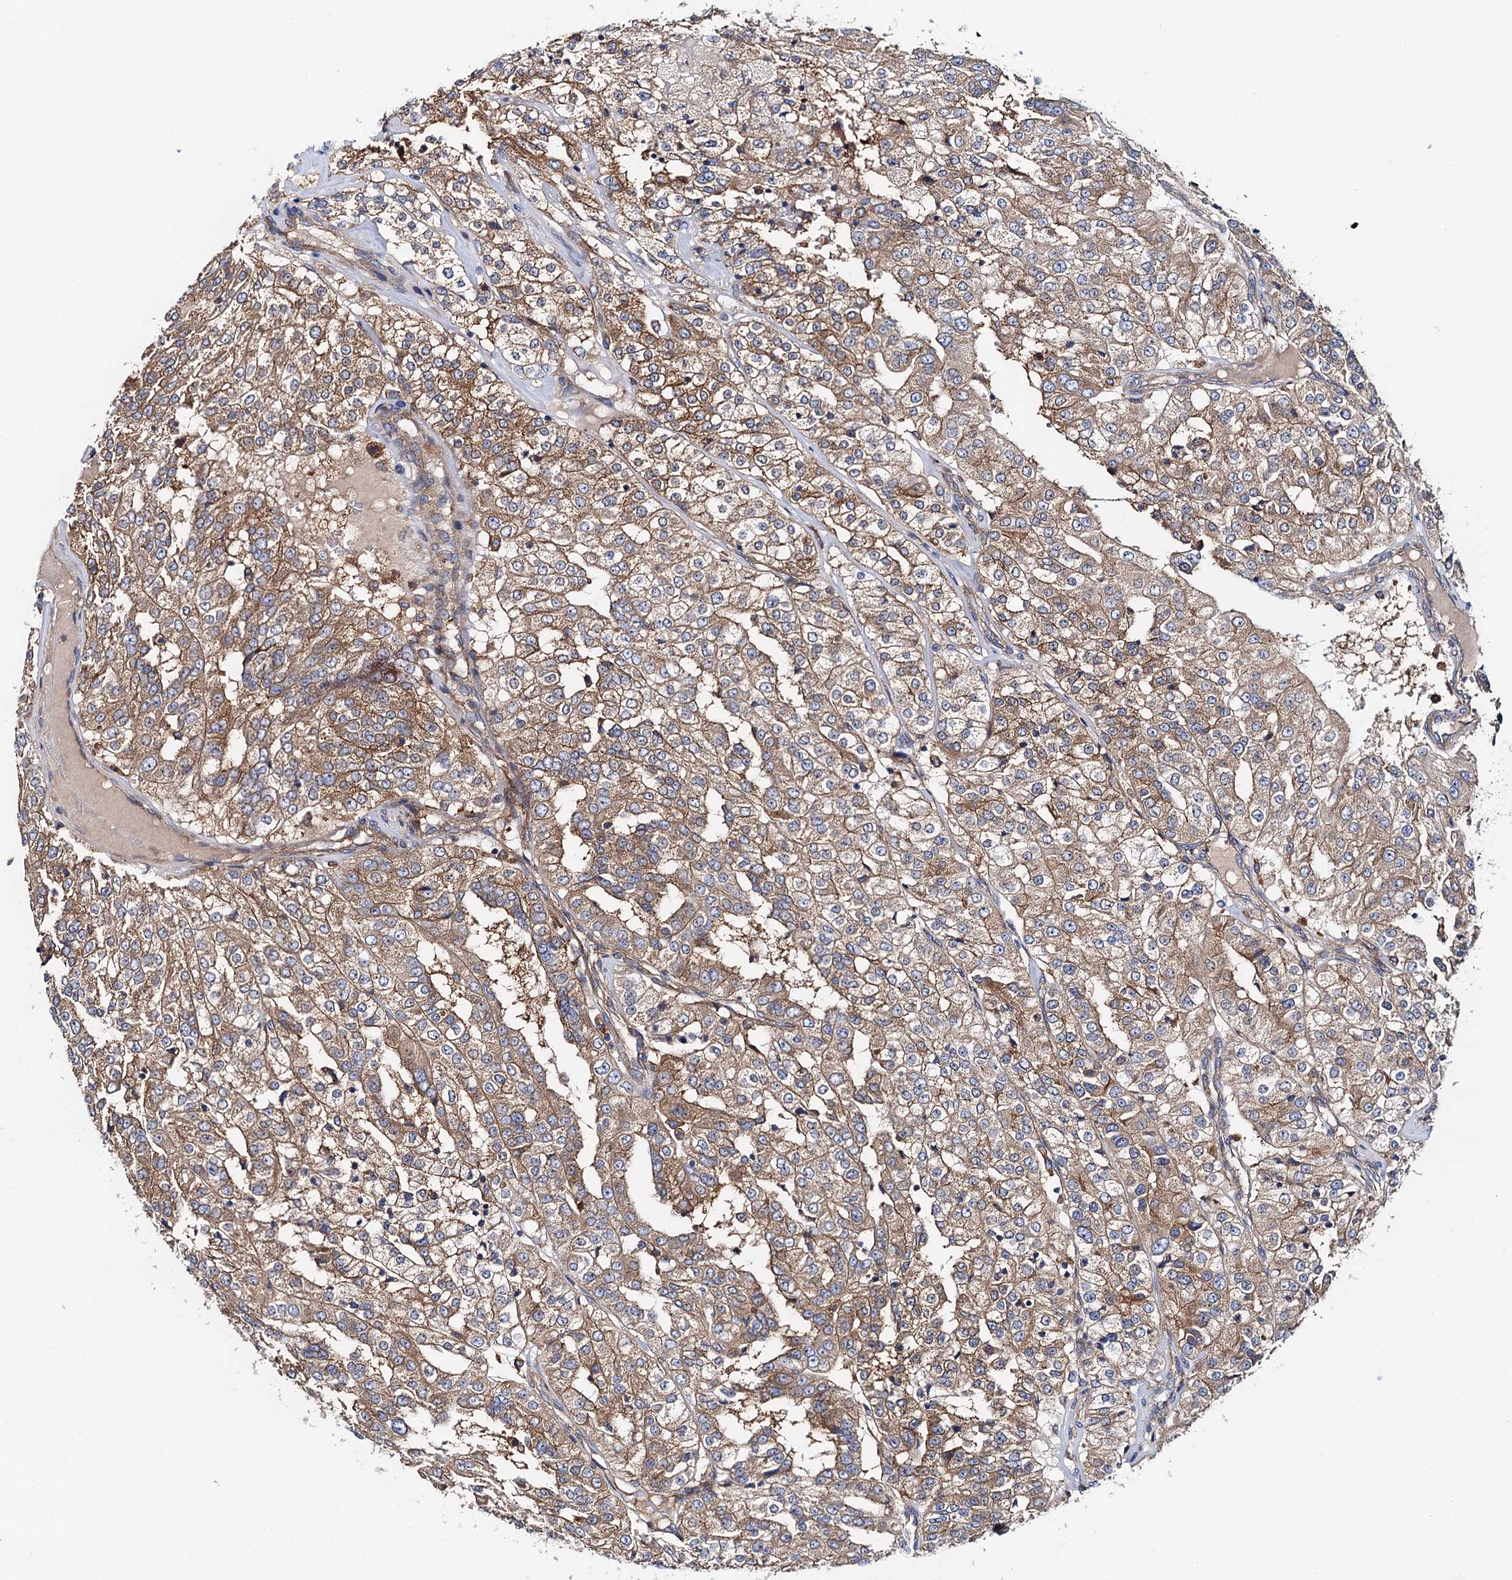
{"staining": {"intensity": "moderate", "quantity": ">75%", "location": "cytoplasmic/membranous"}, "tissue": "renal cancer", "cell_type": "Tumor cells", "image_type": "cancer", "snomed": [{"axis": "morphology", "description": "Adenocarcinoma, NOS"}, {"axis": "topography", "description": "Kidney"}], "caption": "Immunohistochemistry of human renal cancer displays medium levels of moderate cytoplasmic/membranous expression in approximately >75% of tumor cells.", "gene": "MRPL48", "patient": {"sex": "female", "age": 63}}